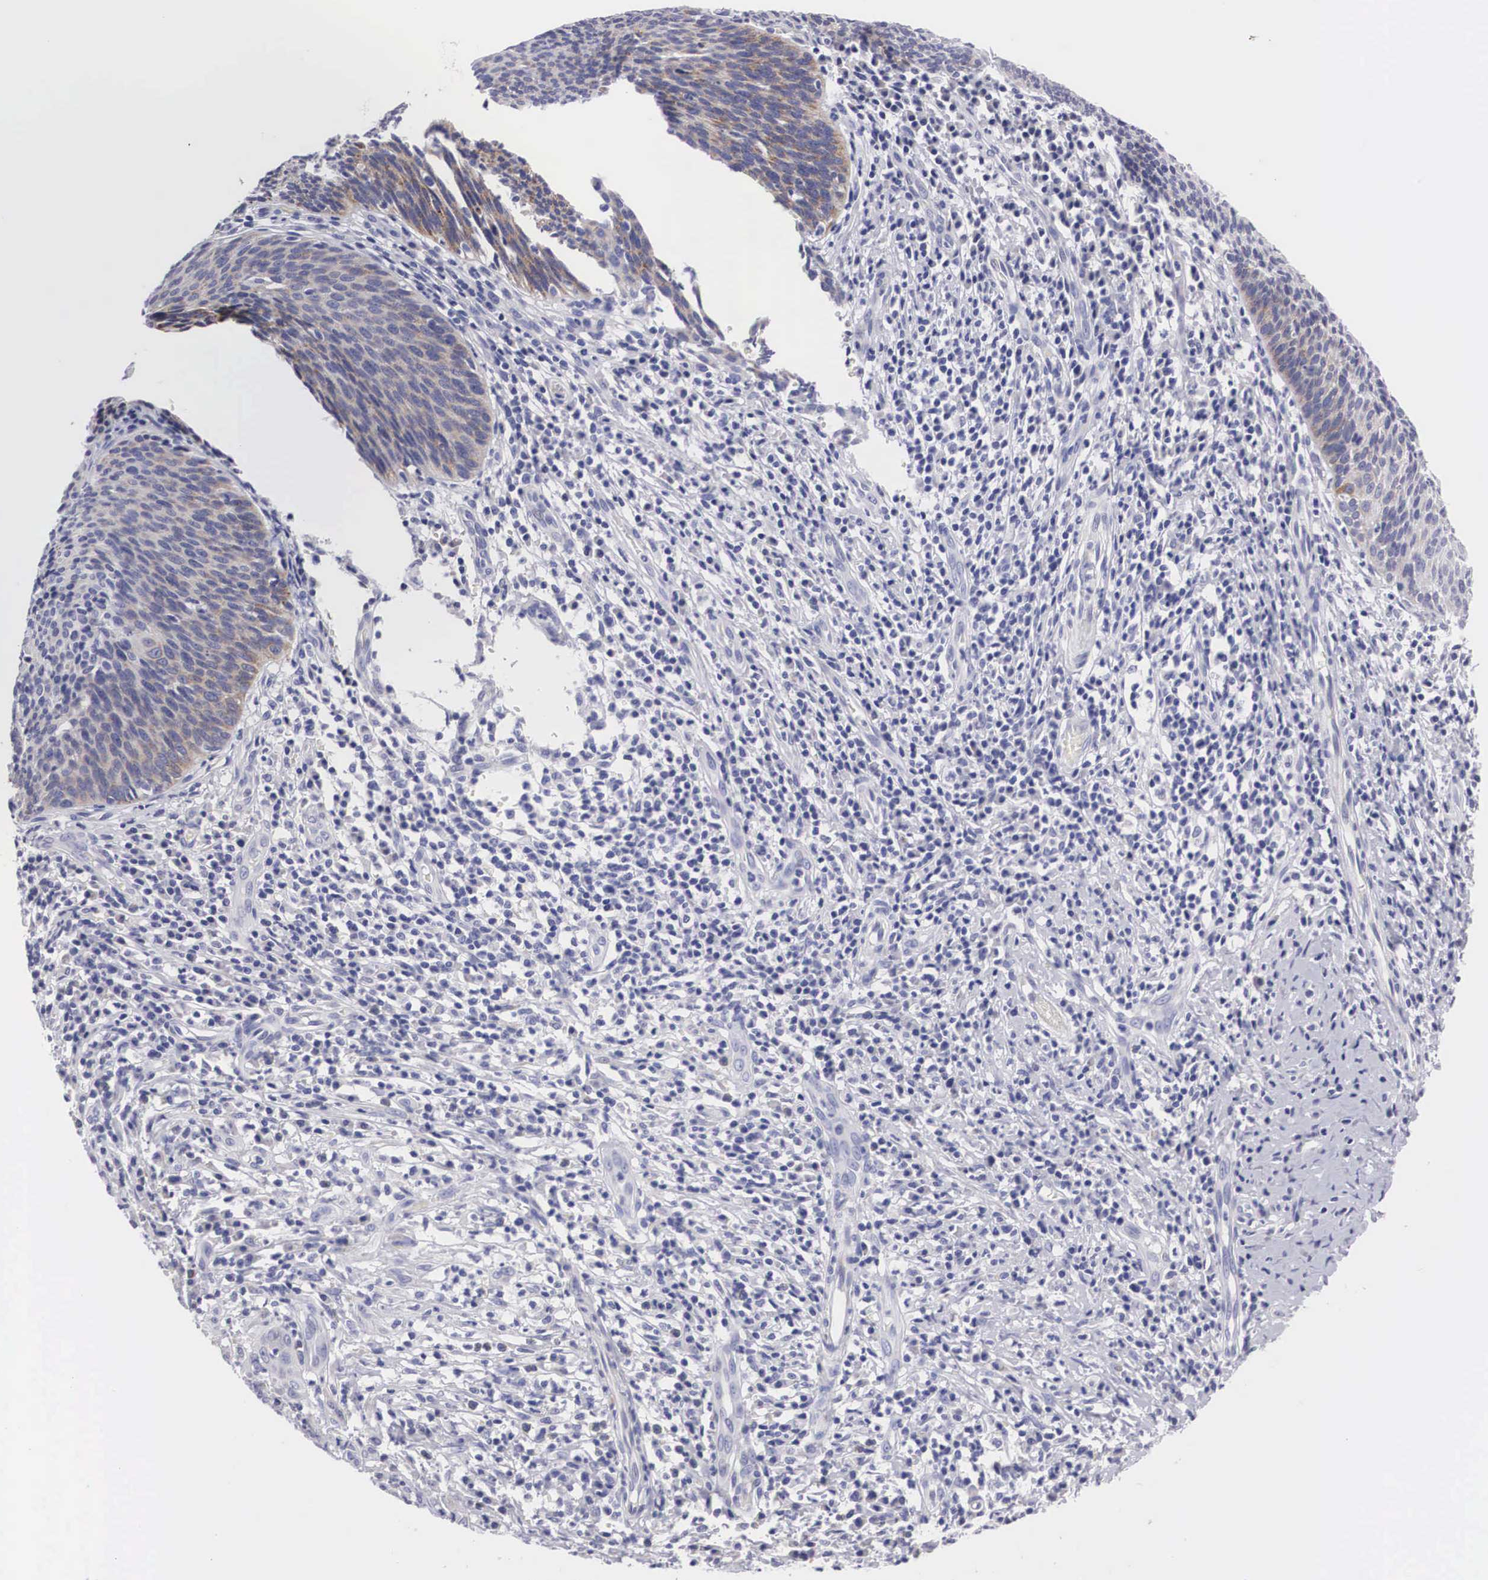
{"staining": {"intensity": "weak", "quantity": "25%-75%", "location": "cytoplasmic/membranous"}, "tissue": "cervical cancer", "cell_type": "Tumor cells", "image_type": "cancer", "snomed": [{"axis": "morphology", "description": "Squamous cell carcinoma, NOS"}, {"axis": "topography", "description": "Cervix"}], "caption": "Immunohistochemical staining of cervical squamous cell carcinoma shows low levels of weak cytoplasmic/membranous expression in approximately 25%-75% of tumor cells.", "gene": "ARMCX3", "patient": {"sex": "female", "age": 41}}